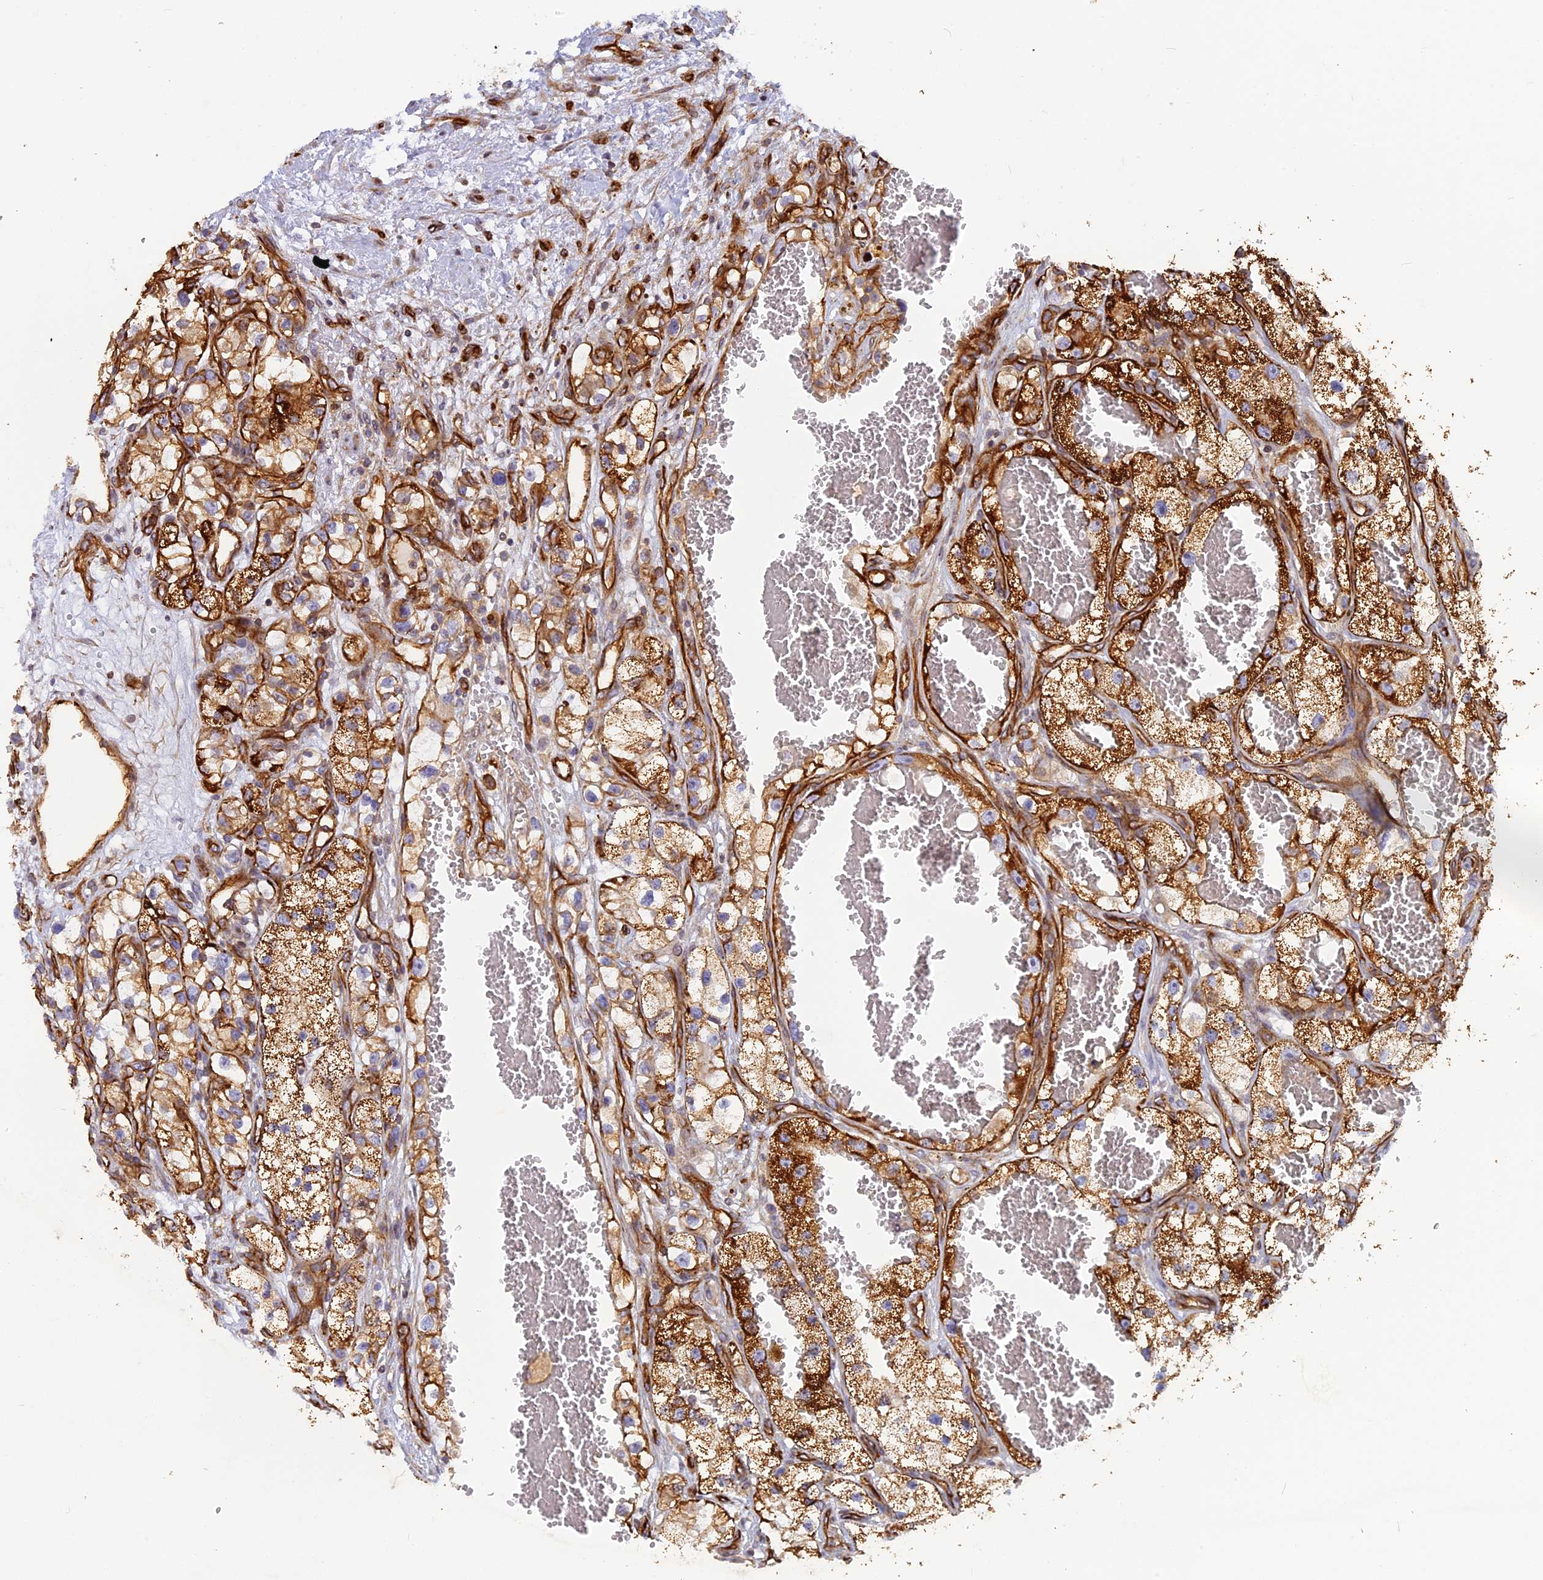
{"staining": {"intensity": "strong", "quantity": ">75%", "location": "cytoplasmic/membranous"}, "tissue": "renal cancer", "cell_type": "Tumor cells", "image_type": "cancer", "snomed": [{"axis": "morphology", "description": "Adenocarcinoma, NOS"}, {"axis": "topography", "description": "Kidney"}], "caption": "A brown stain shows strong cytoplasmic/membranous positivity of a protein in adenocarcinoma (renal) tumor cells. Nuclei are stained in blue.", "gene": "CNBD2", "patient": {"sex": "female", "age": 57}}